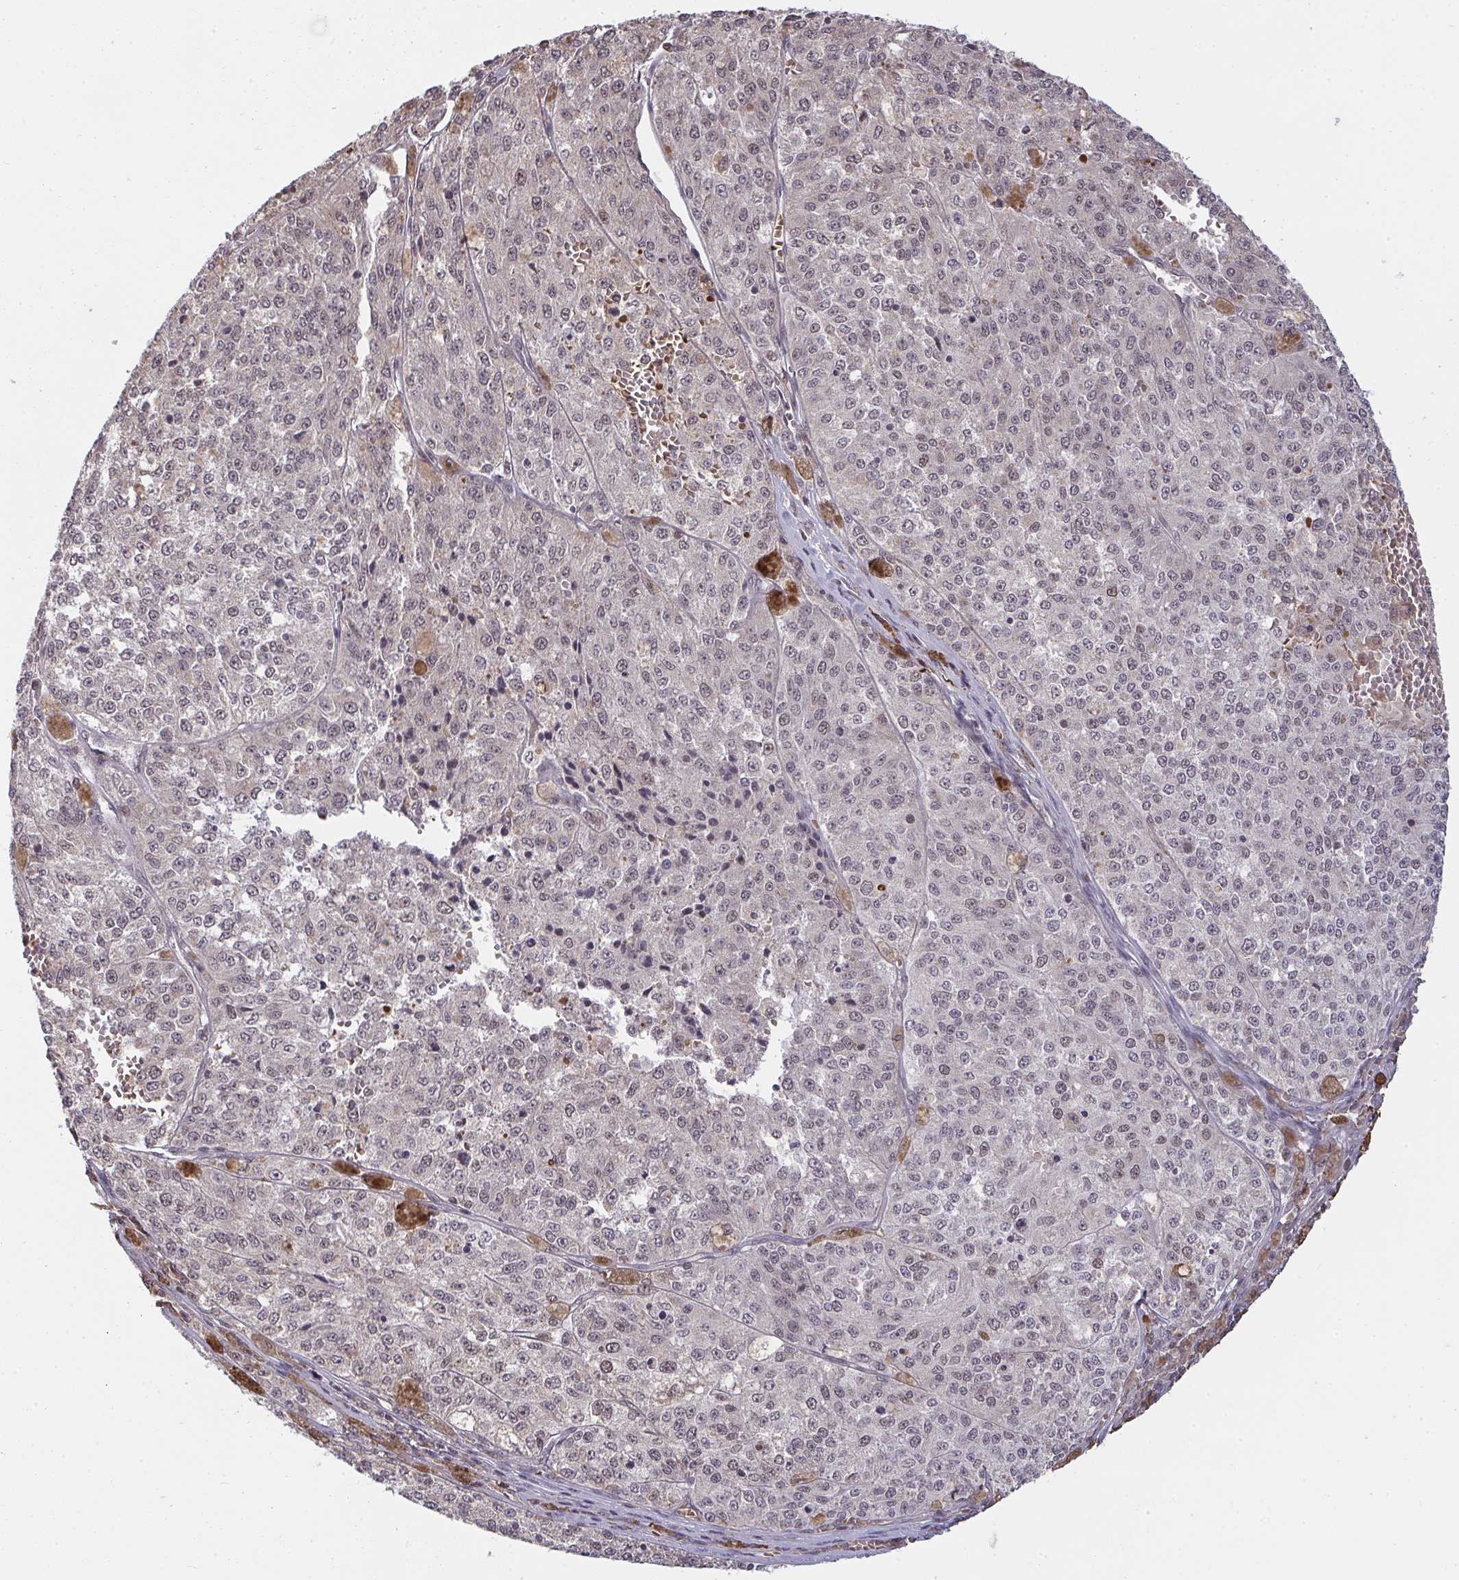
{"staining": {"intensity": "weak", "quantity": "<25%", "location": "nuclear"}, "tissue": "melanoma", "cell_type": "Tumor cells", "image_type": "cancer", "snomed": [{"axis": "morphology", "description": "Malignant melanoma, Metastatic site"}, {"axis": "topography", "description": "Lymph node"}], "caption": "Immunohistochemistry of human malignant melanoma (metastatic site) exhibits no expression in tumor cells.", "gene": "SAP30", "patient": {"sex": "female", "age": 64}}